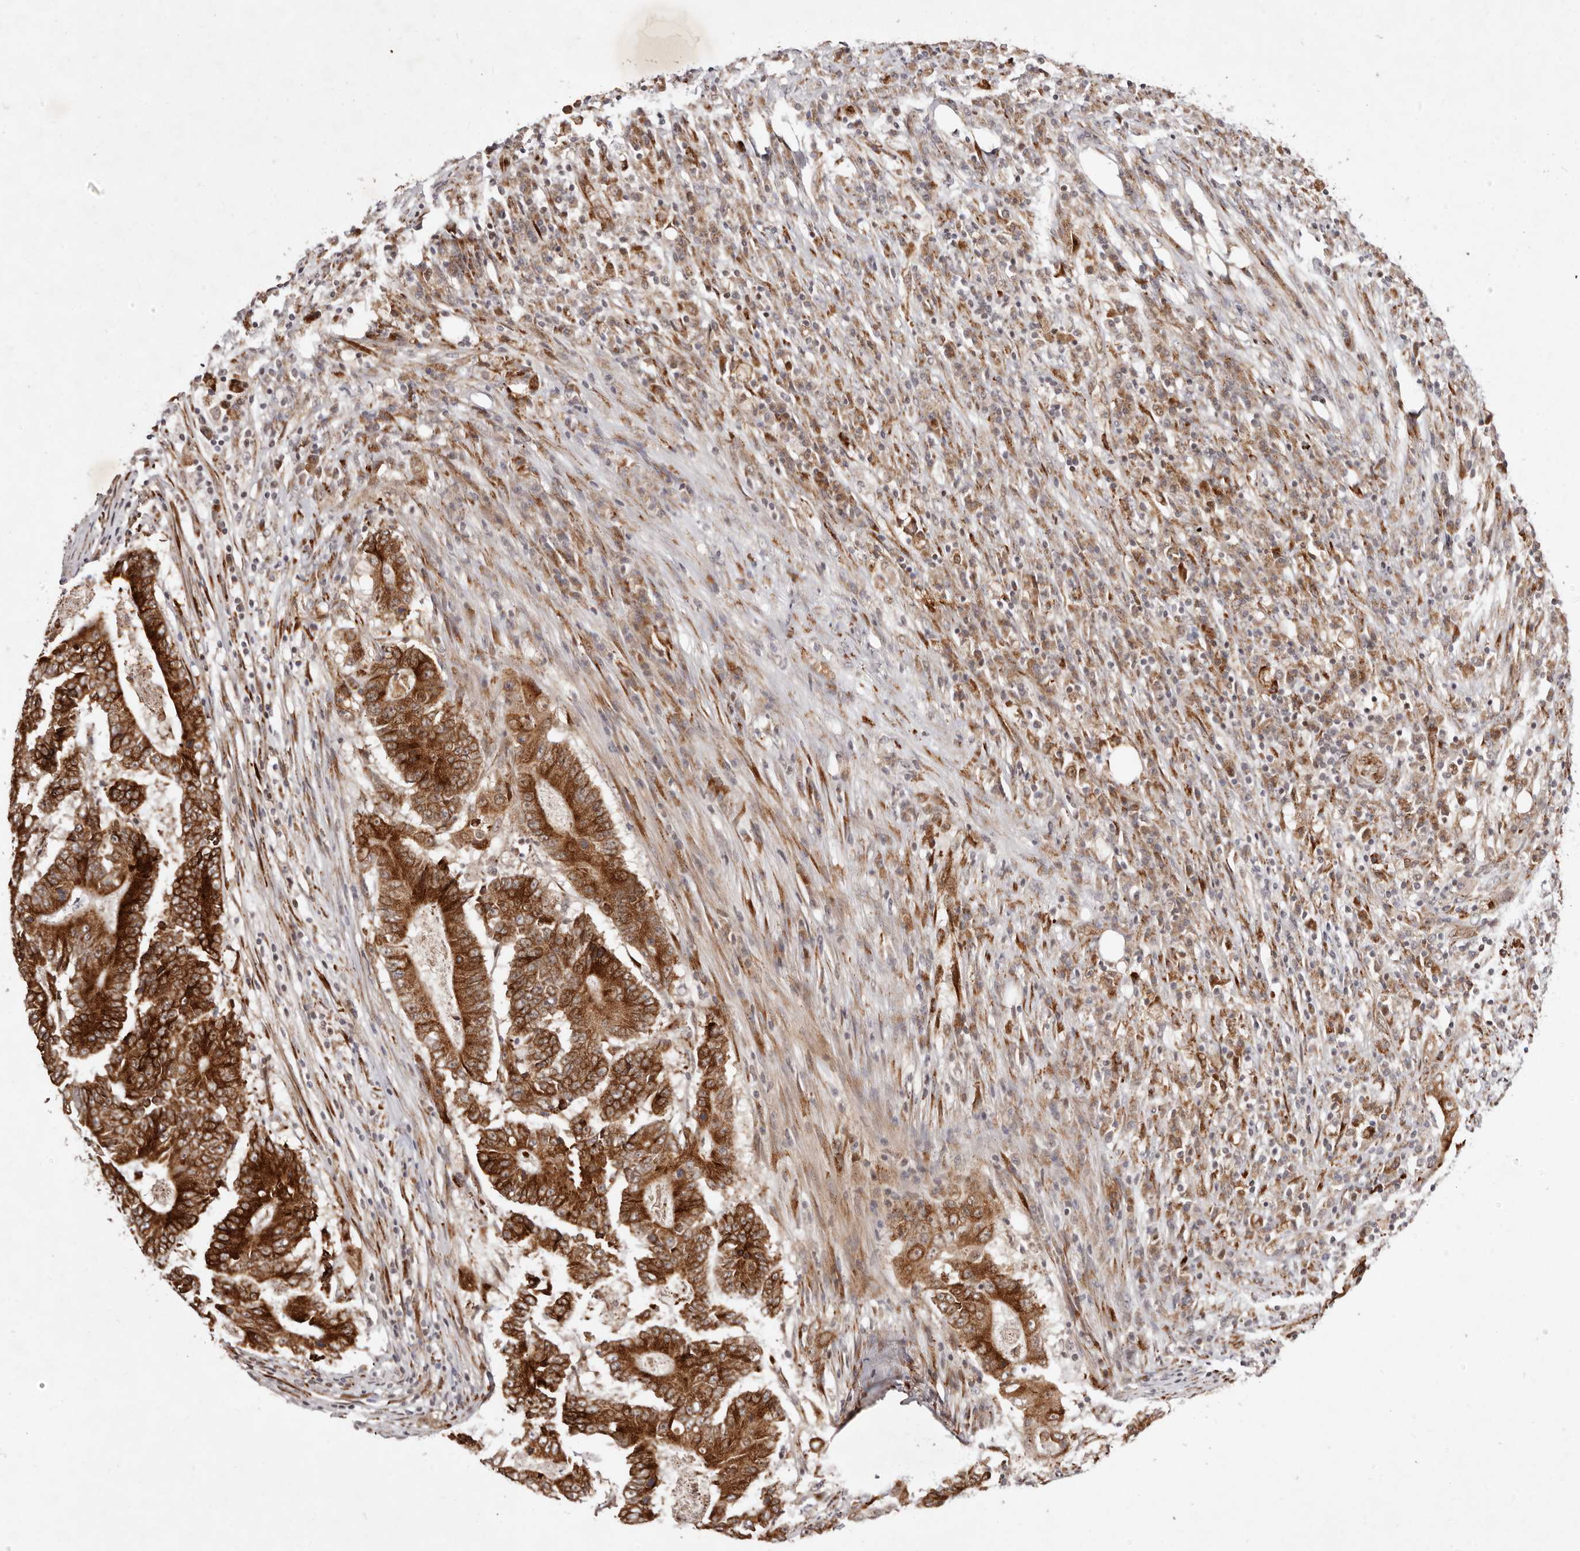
{"staining": {"intensity": "strong", "quantity": ">75%", "location": "cytoplasmic/membranous"}, "tissue": "colorectal cancer", "cell_type": "Tumor cells", "image_type": "cancer", "snomed": [{"axis": "morphology", "description": "Adenocarcinoma, NOS"}, {"axis": "topography", "description": "Colon"}], "caption": "Human colorectal cancer stained for a protein (brown) reveals strong cytoplasmic/membranous positive staining in about >75% of tumor cells.", "gene": "BCL2L15", "patient": {"sex": "male", "age": 83}}